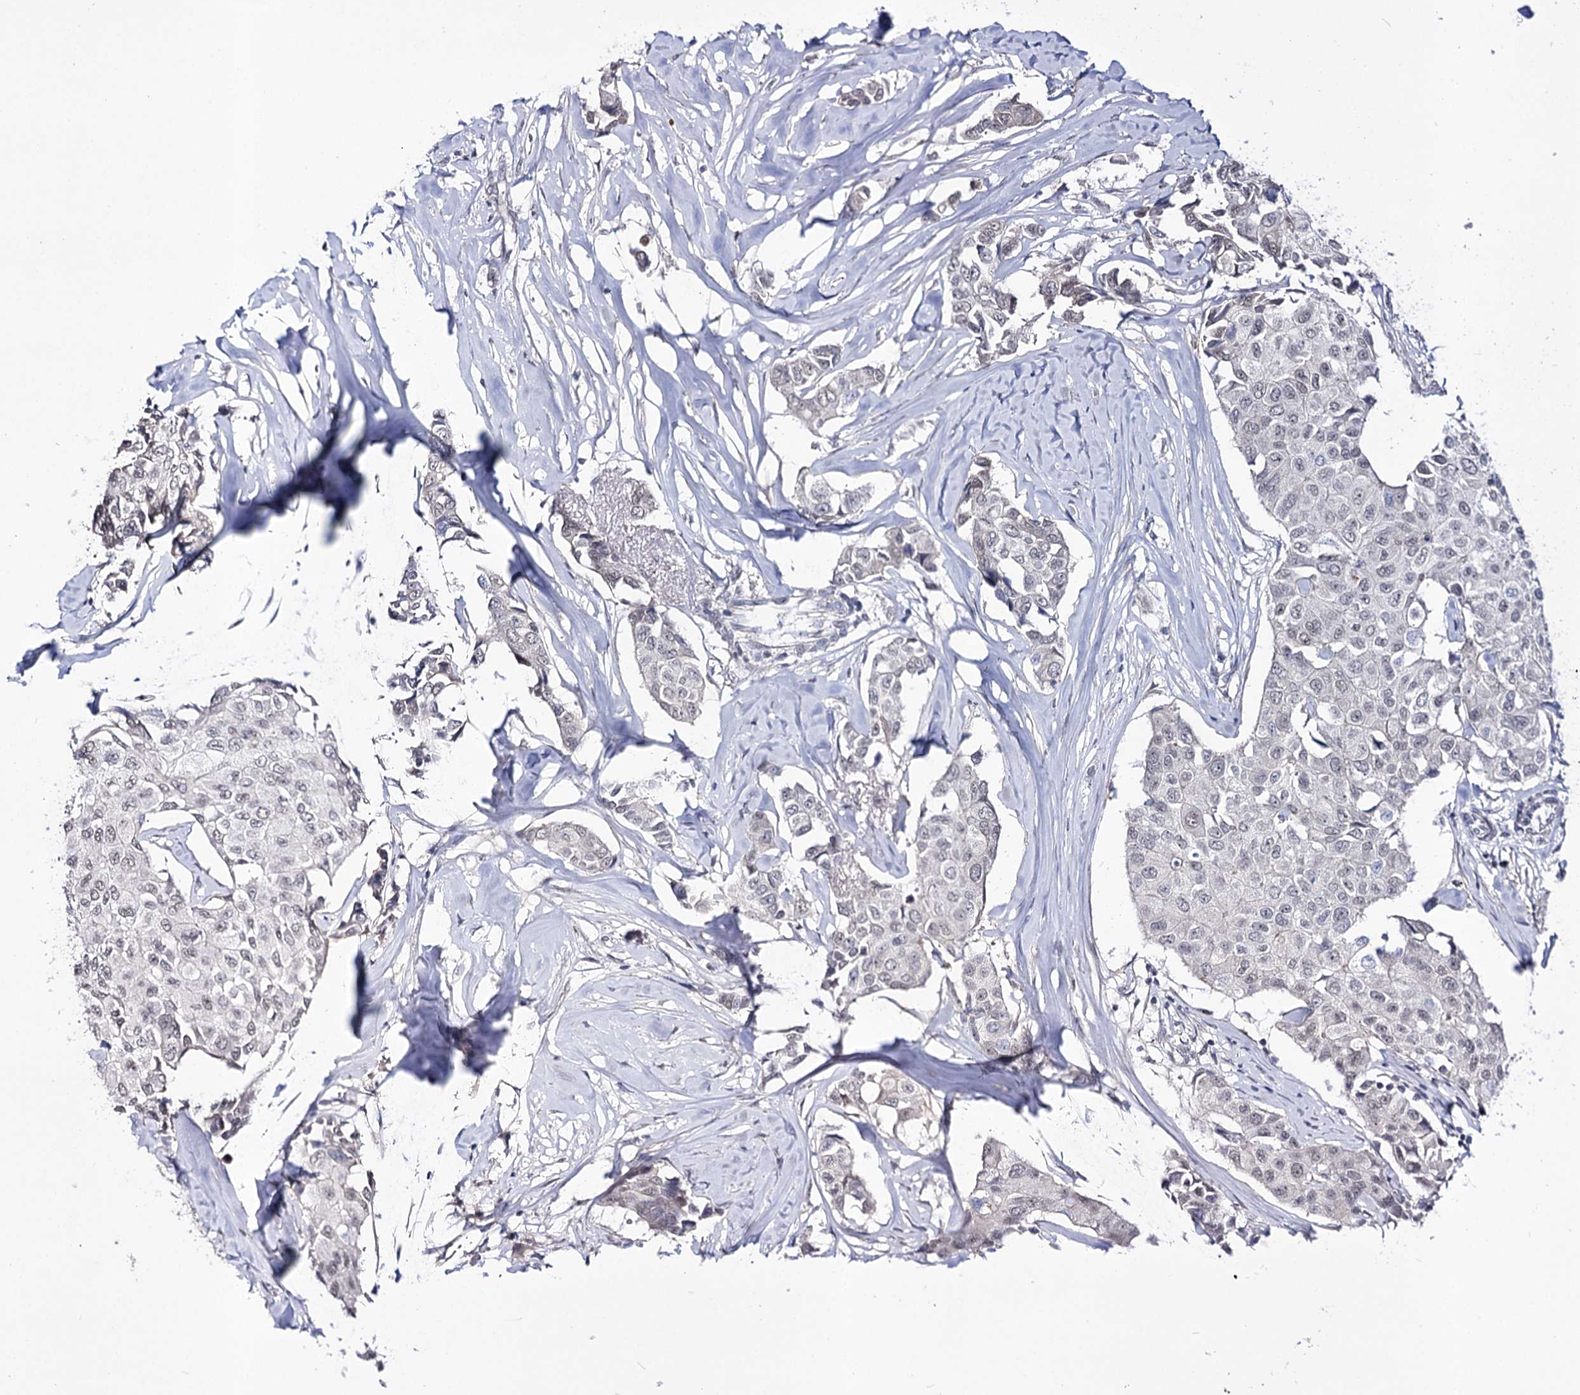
{"staining": {"intensity": "negative", "quantity": "none", "location": "none"}, "tissue": "breast cancer", "cell_type": "Tumor cells", "image_type": "cancer", "snomed": [{"axis": "morphology", "description": "Duct carcinoma"}, {"axis": "topography", "description": "Breast"}], "caption": "Tumor cells show no significant positivity in breast cancer.", "gene": "ATP10B", "patient": {"sex": "female", "age": 80}}